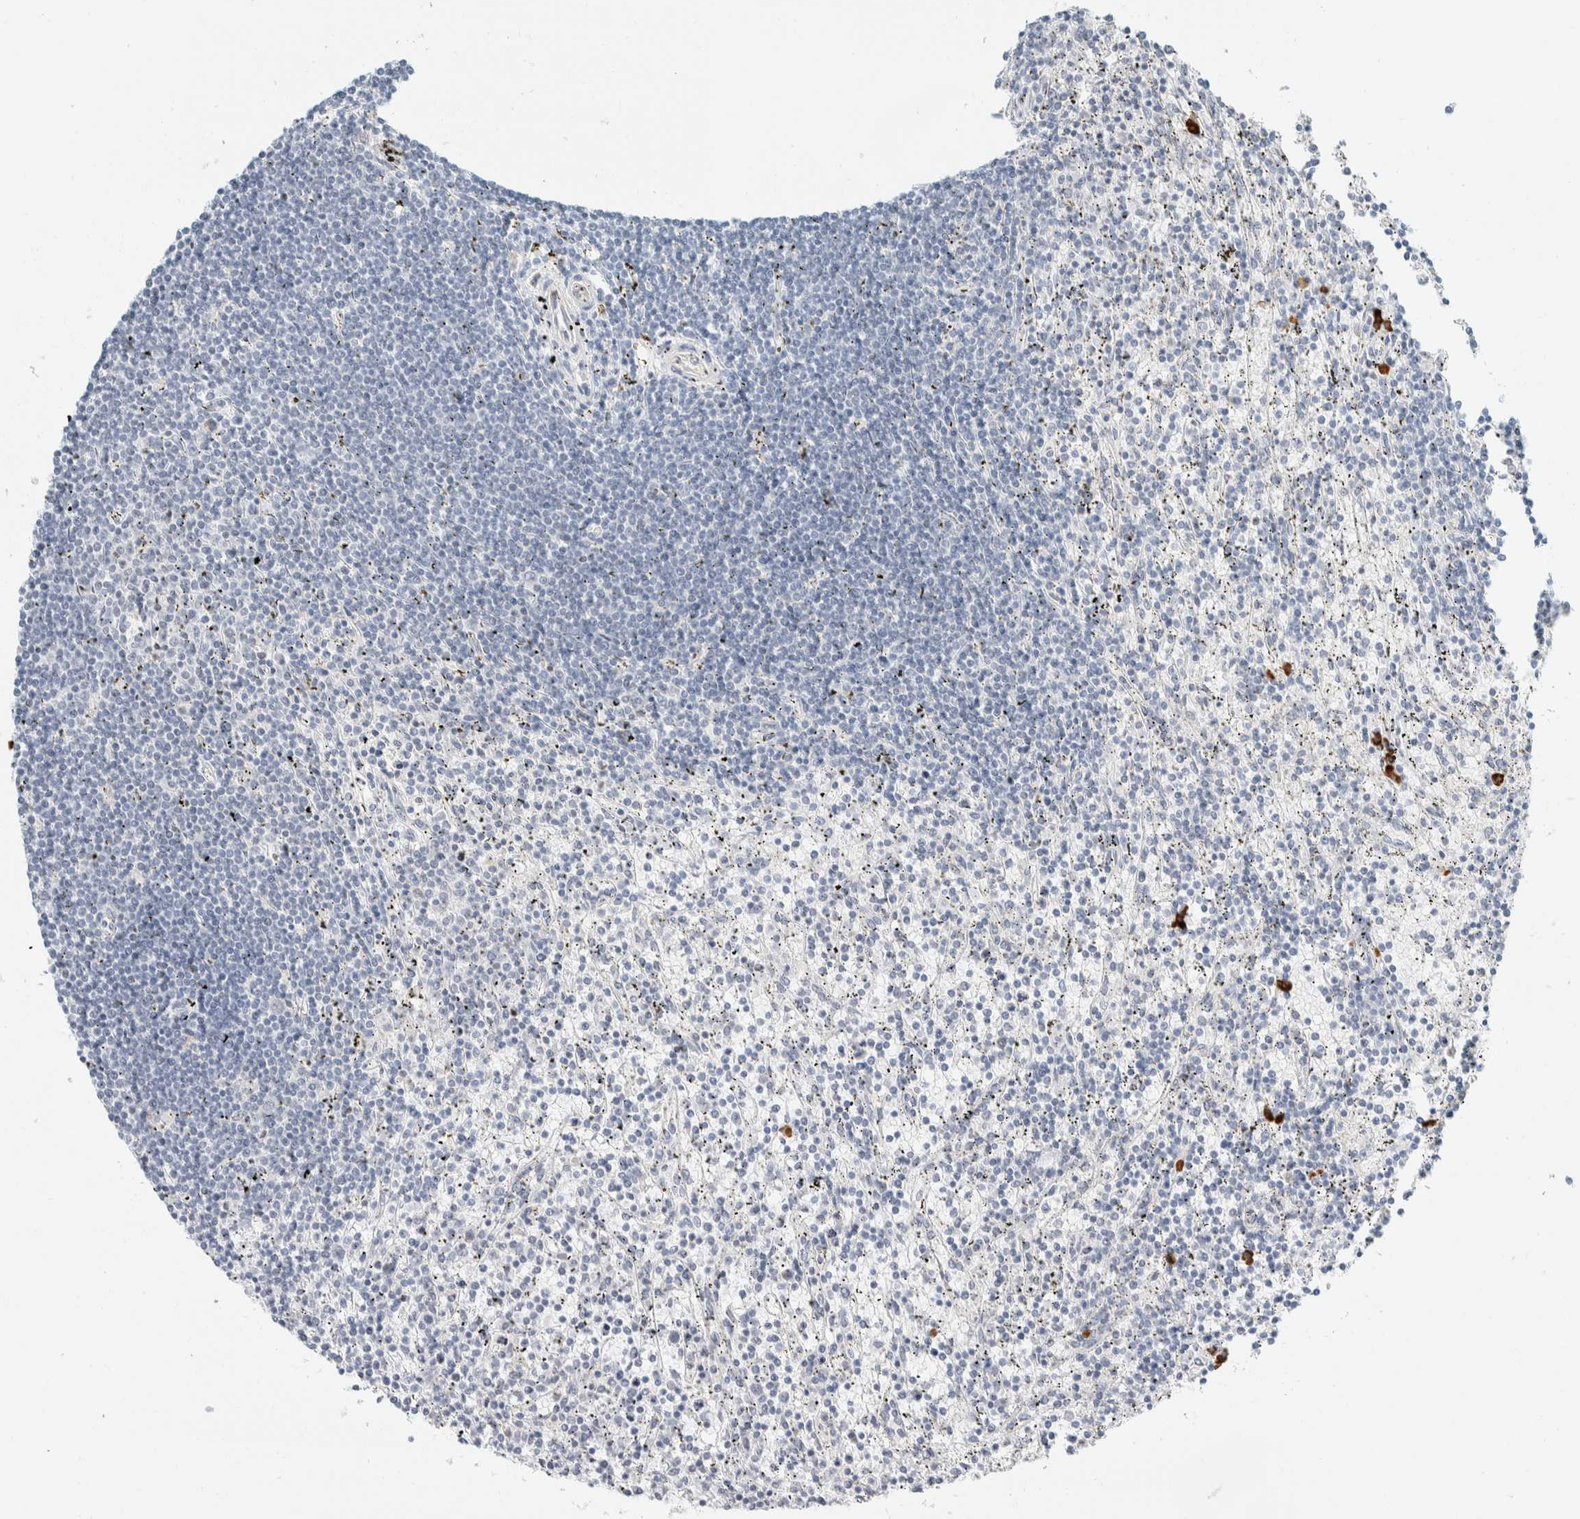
{"staining": {"intensity": "negative", "quantity": "none", "location": "none"}, "tissue": "lymphoma", "cell_type": "Tumor cells", "image_type": "cancer", "snomed": [{"axis": "morphology", "description": "Malignant lymphoma, non-Hodgkin's type, Low grade"}, {"axis": "topography", "description": "Spleen"}], "caption": "Immunohistochemistry histopathology image of neoplastic tissue: human lymphoma stained with DAB displays no significant protein staining in tumor cells.", "gene": "ARHGAP27", "patient": {"sex": "male", "age": 76}}